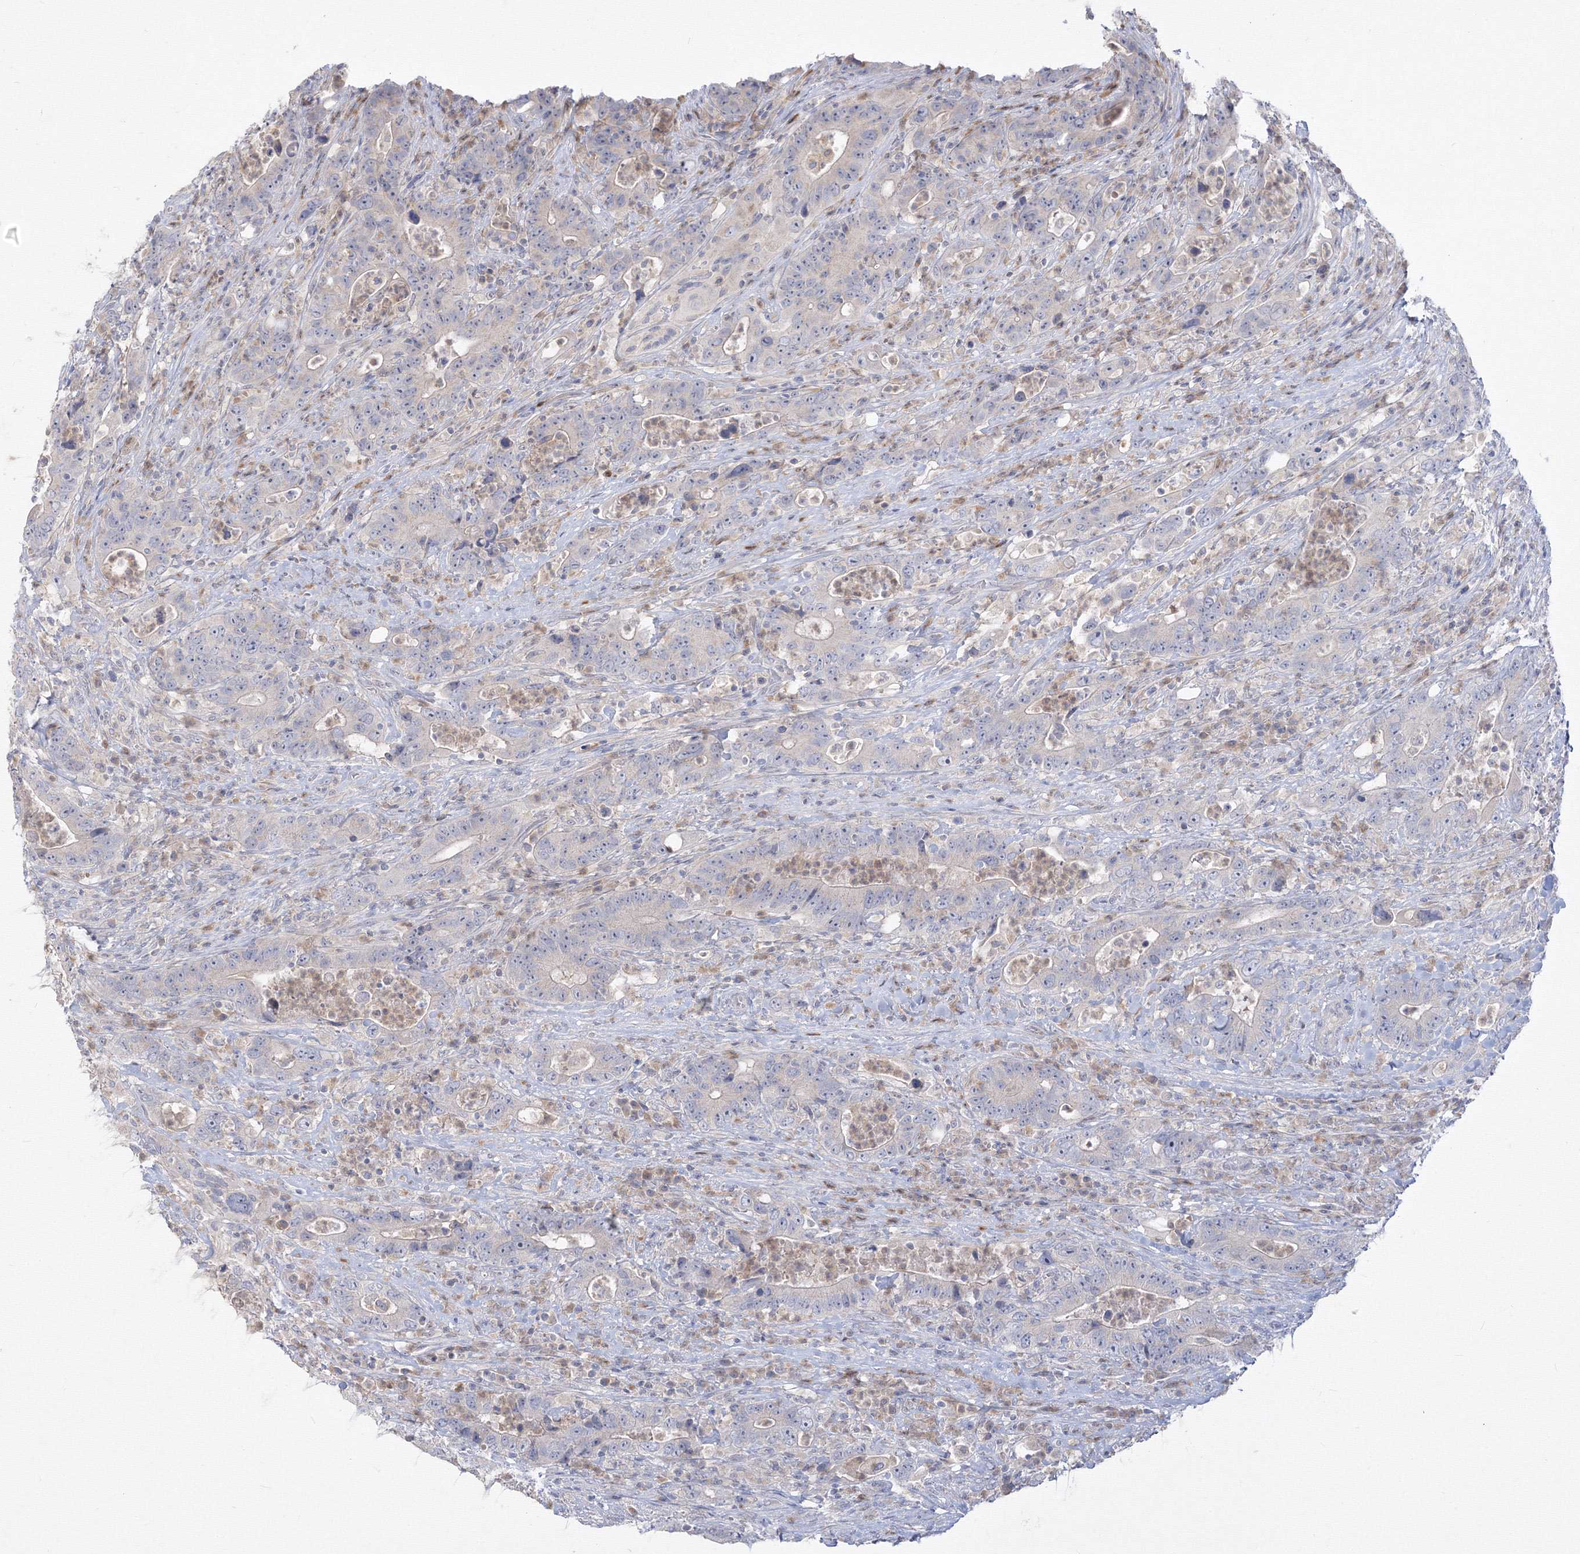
{"staining": {"intensity": "negative", "quantity": "none", "location": "none"}, "tissue": "colorectal cancer", "cell_type": "Tumor cells", "image_type": "cancer", "snomed": [{"axis": "morphology", "description": "Adenocarcinoma, NOS"}, {"axis": "topography", "description": "Colon"}], "caption": "Image shows no significant protein expression in tumor cells of adenocarcinoma (colorectal). (DAB immunohistochemistry with hematoxylin counter stain).", "gene": "FBXL8", "patient": {"sex": "female", "age": 75}}